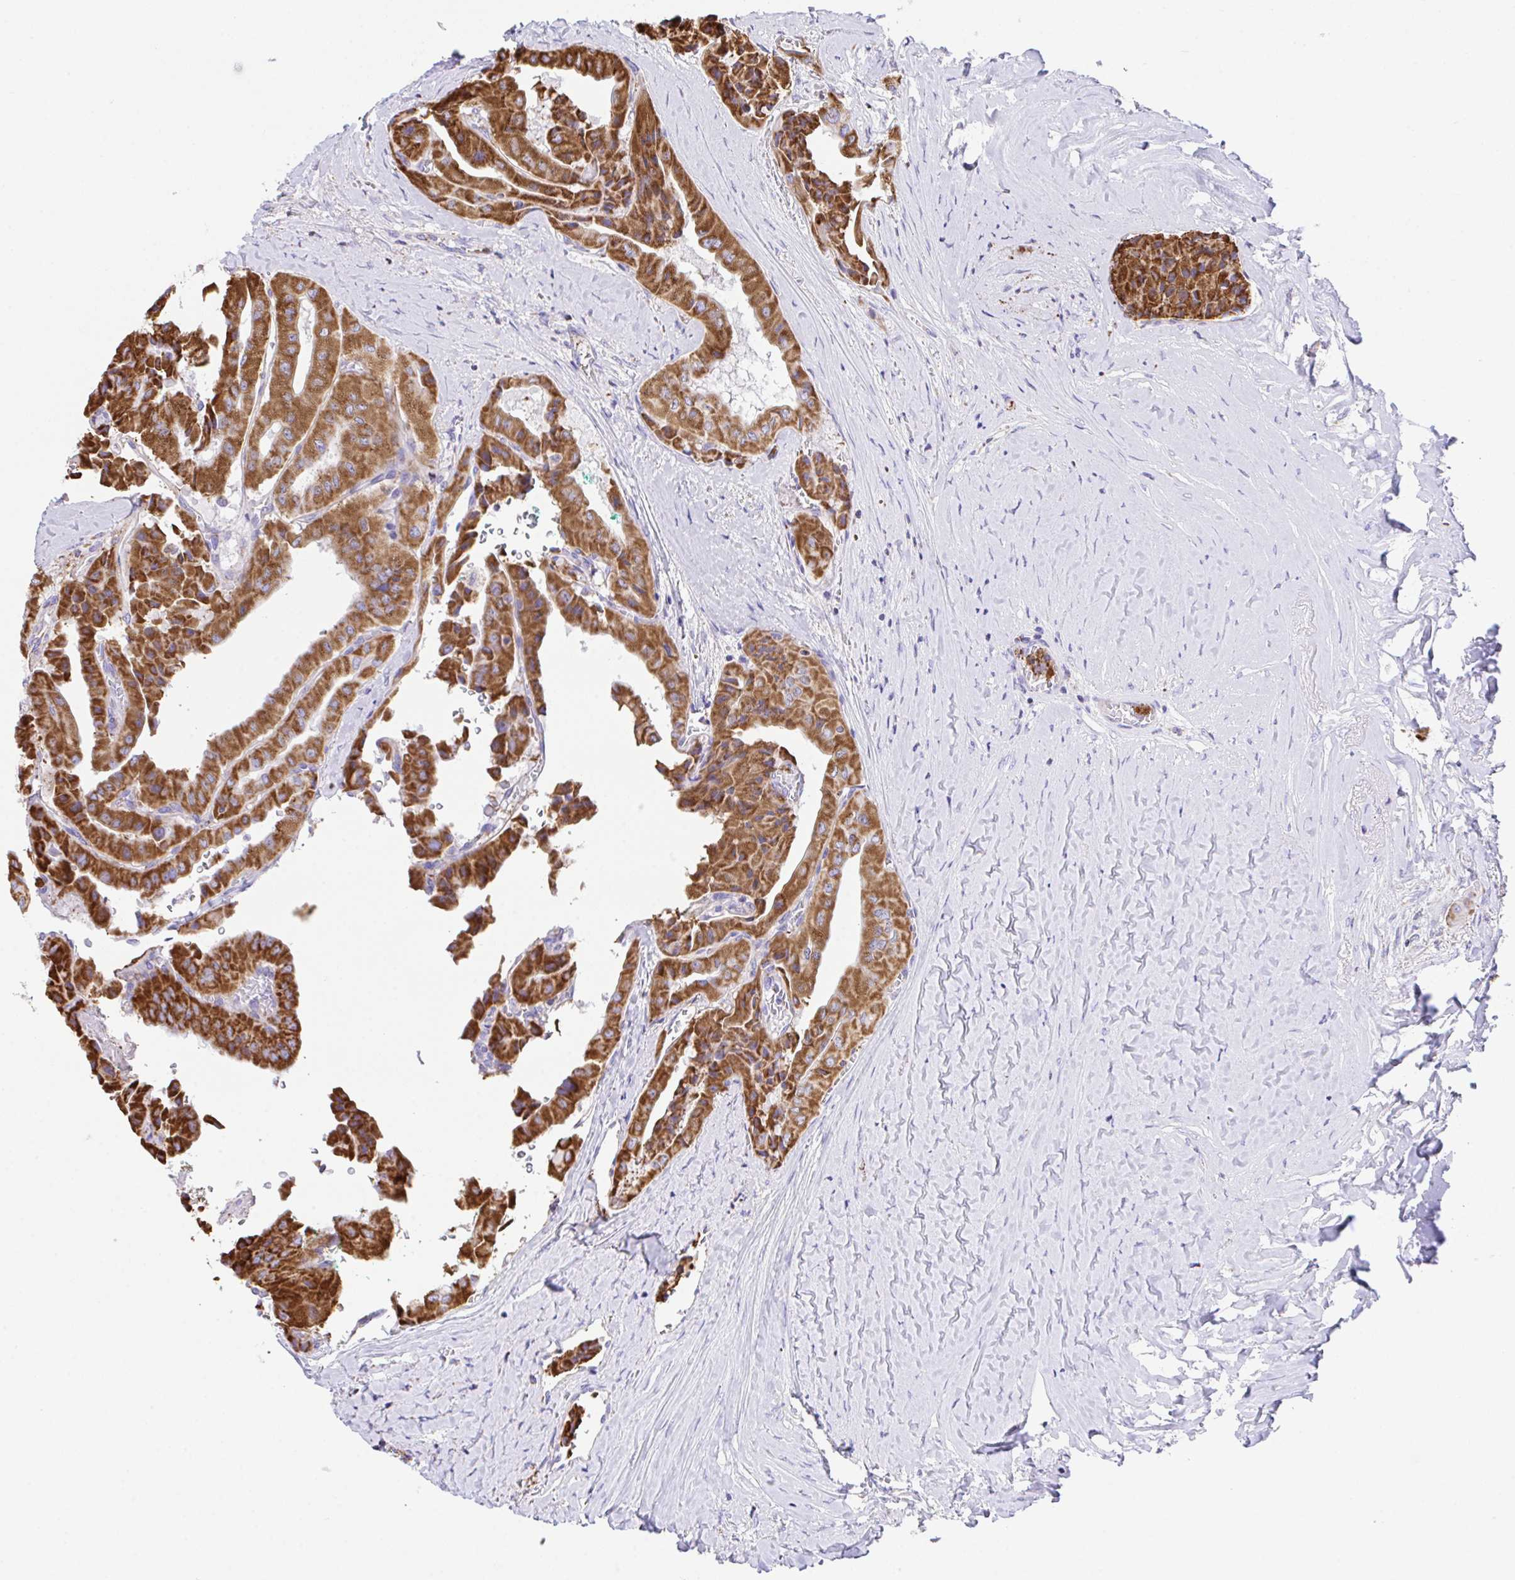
{"staining": {"intensity": "strong", "quantity": ">75%", "location": "cytoplasmic/membranous"}, "tissue": "thyroid cancer", "cell_type": "Tumor cells", "image_type": "cancer", "snomed": [{"axis": "morphology", "description": "Normal tissue, NOS"}, {"axis": "morphology", "description": "Papillary adenocarcinoma, NOS"}, {"axis": "topography", "description": "Thyroid gland"}], "caption": "Approximately >75% of tumor cells in papillary adenocarcinoma (thyroid) show strong cytoplasmic/membranous protein staining as visualized by brown immunohistochemical staining.", "gene": "PCMTD2", "patient": {"sex": "female", "age": 59}}